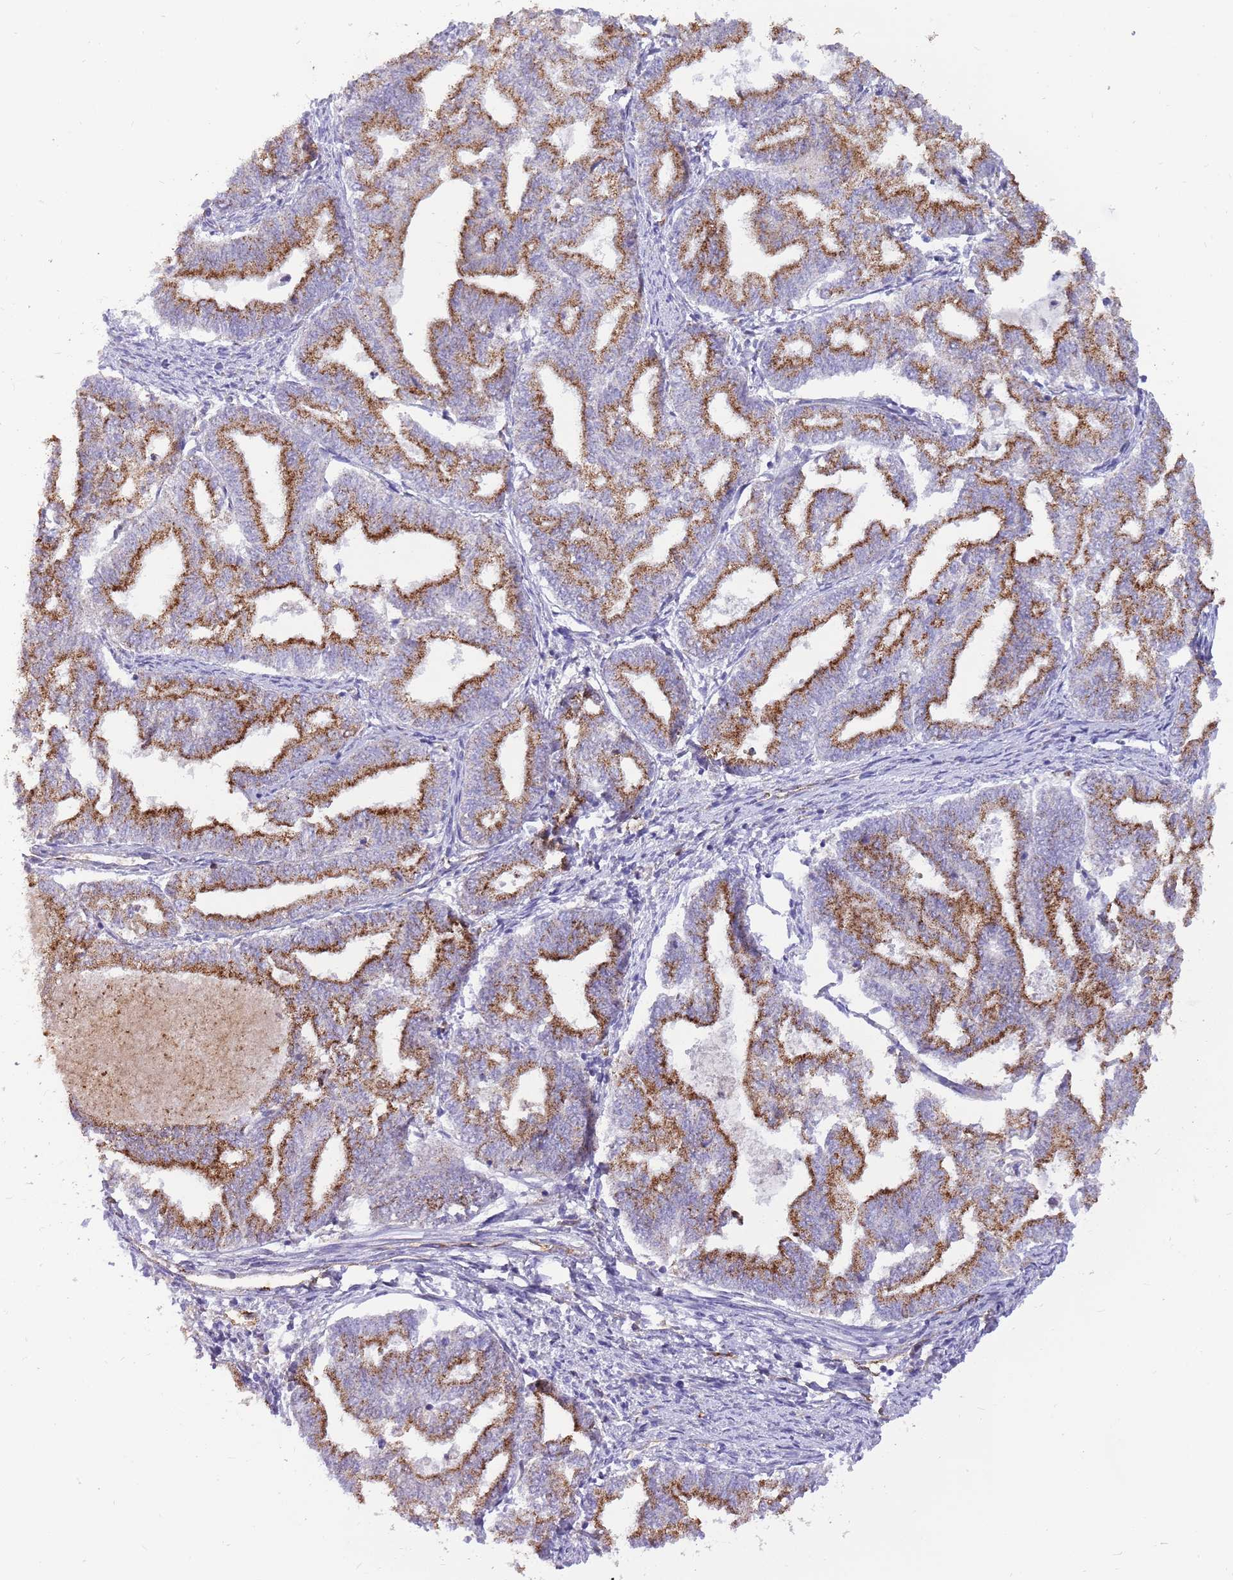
{"staining": {"intensity": "strong", "quantity": ">75%", "location": "cytoplasmic/membranous"}, "tissue": "endometrial cancer", "cell_type": "Tumor cells", "image_type": "cancer", "snomed": [{"axis": "morphology", "description": "Adenocarcinoma, NOS"}, {"axis": "topography", "description": "Endometrium"}], "caption": "Endometrial cancer (adenocarcinoma) was stained to show a protein in brown. There is high levels of strong cytoplasmic/membranous positivity in approximately >75% of tumor cells.", "gene": "PCNX1", "patient": {"sex": "female", "age": 79}}